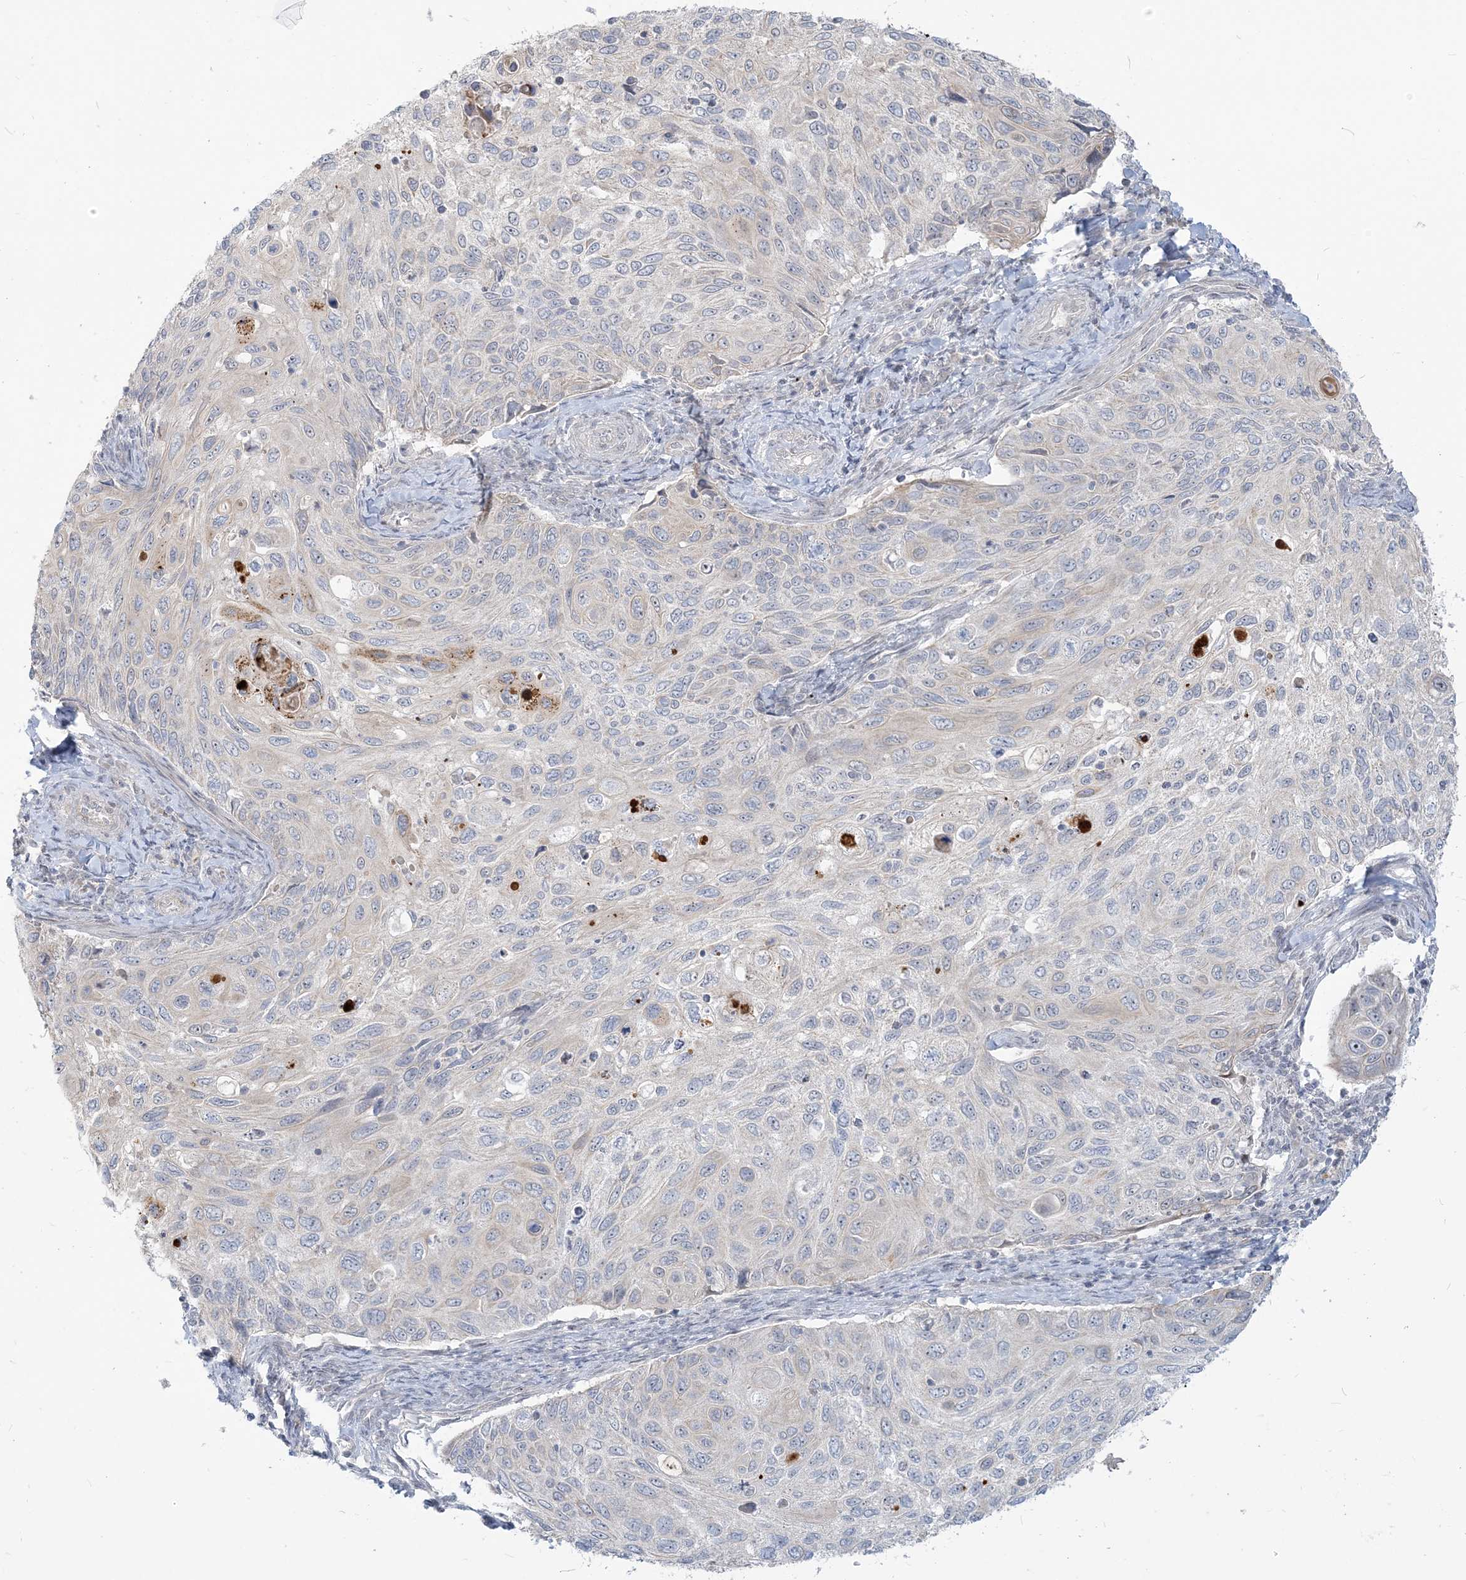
{"staining": {"intensity": "negative", "quantity": "none", "location": "none"}, "tissue": "cervical cancer", "cell_type": "Tumor cells", "image_type": "cancer", "snomed": [{"axis": "morphology", "description": "Squamous cell carcinoma, NOS"}, {"axis": "topography", "description": "Cervix"}], "caption": "Tumor cells show no significant expression in squamous cell carcinoma (cervical).", "gene": "SDAD1", "patient": {"sex": "female", "age": 70}}